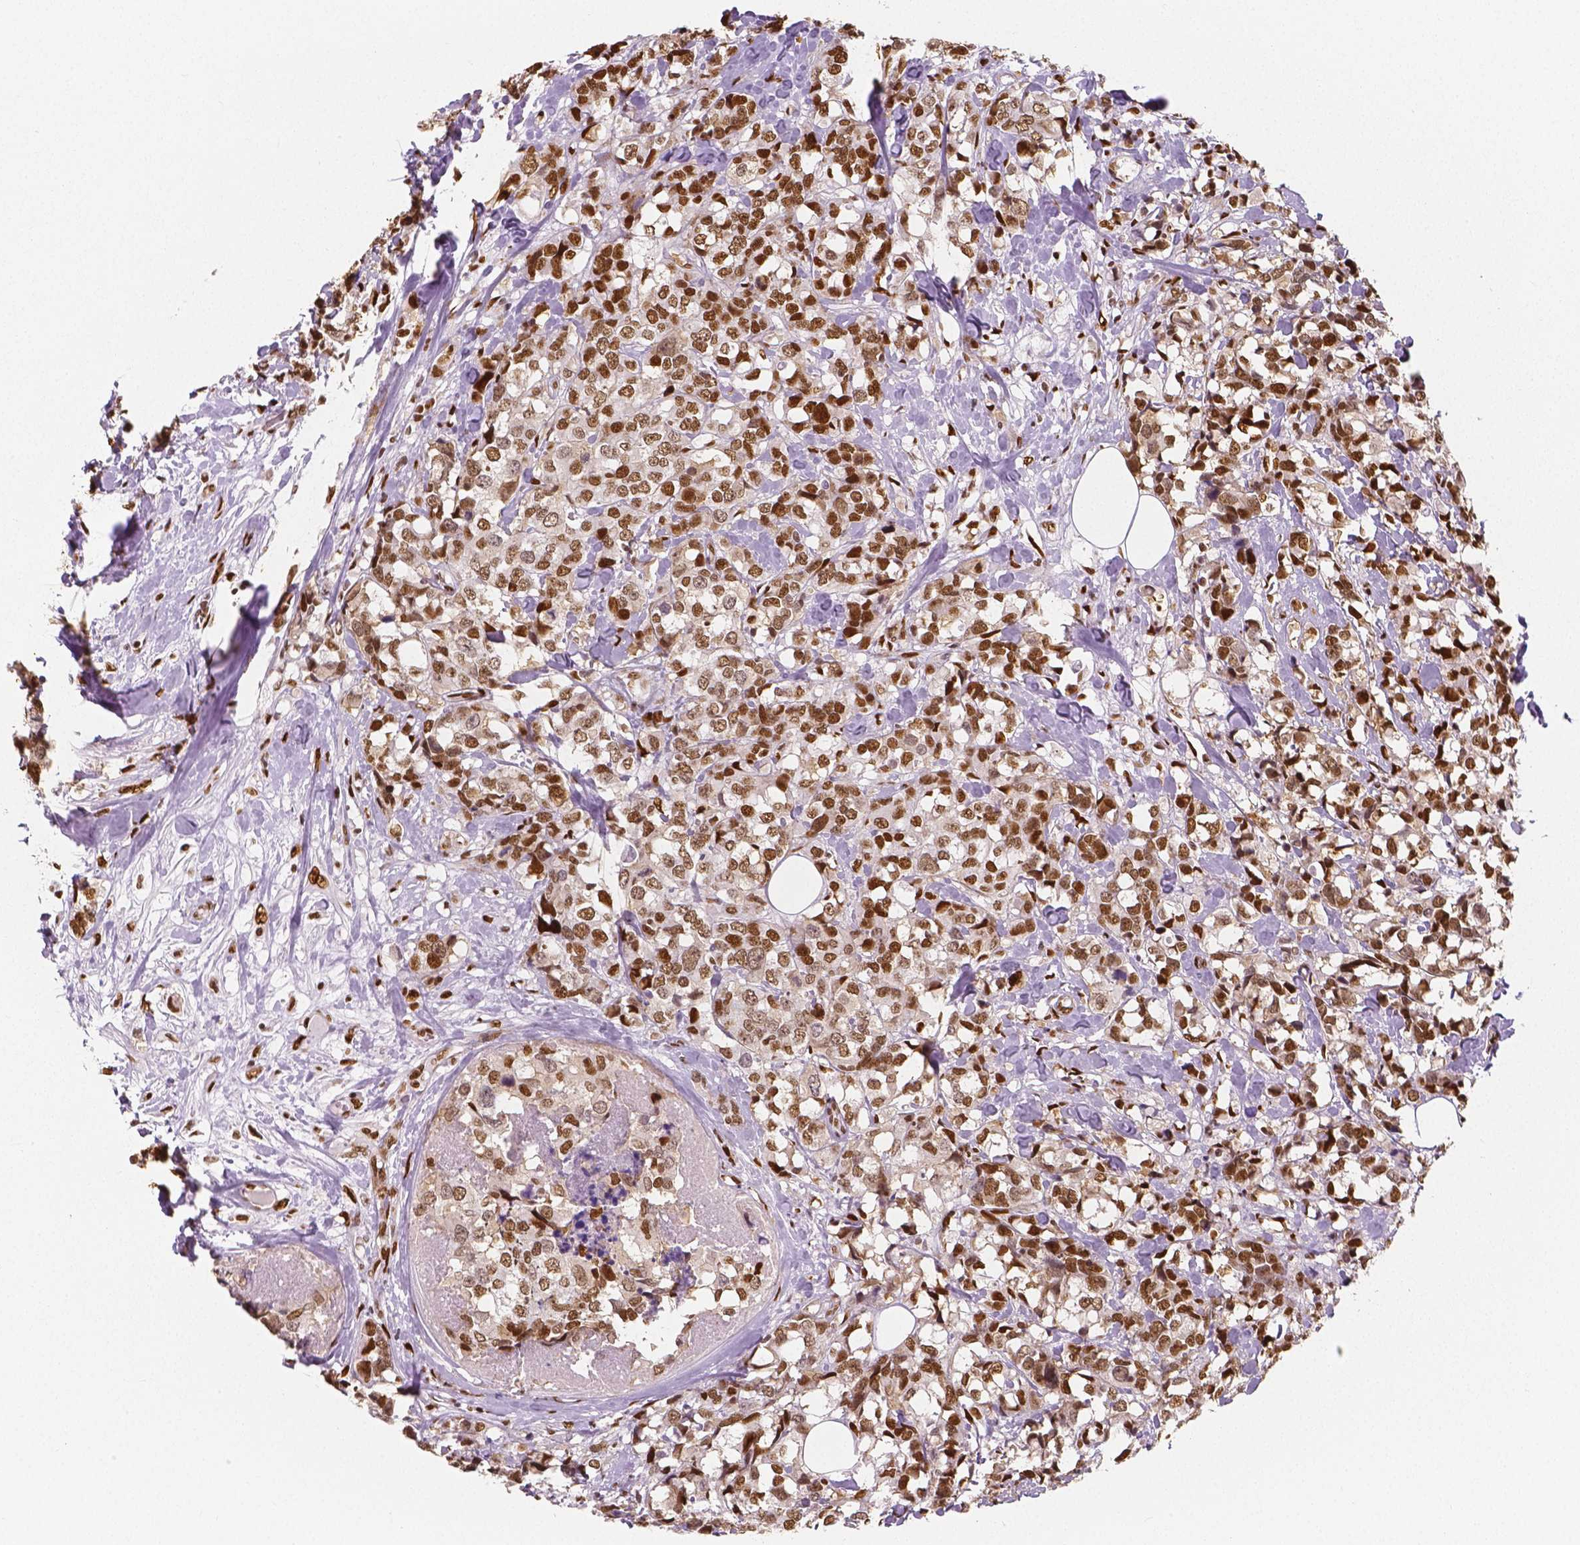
{"staining": {"intensity": "moderate", "quantity": ">75%", "location": "nuclear"}, "tissue": "breast cancer", "cell_type": "Tumor cells", "image_type": "cancer", "snomed": [{"axis": "morphology", "description": "Lobular carcinoma"}, {"axis": "topography", "description": "Breast"}], "caption": "Lobular carcinoma (breast) stained for a protein (brown) shows moderate nuclear positive staining in about >75% of tumor cells.", "gene": "NUCKS1", "patient": {"sex": "female", "age": 59}}